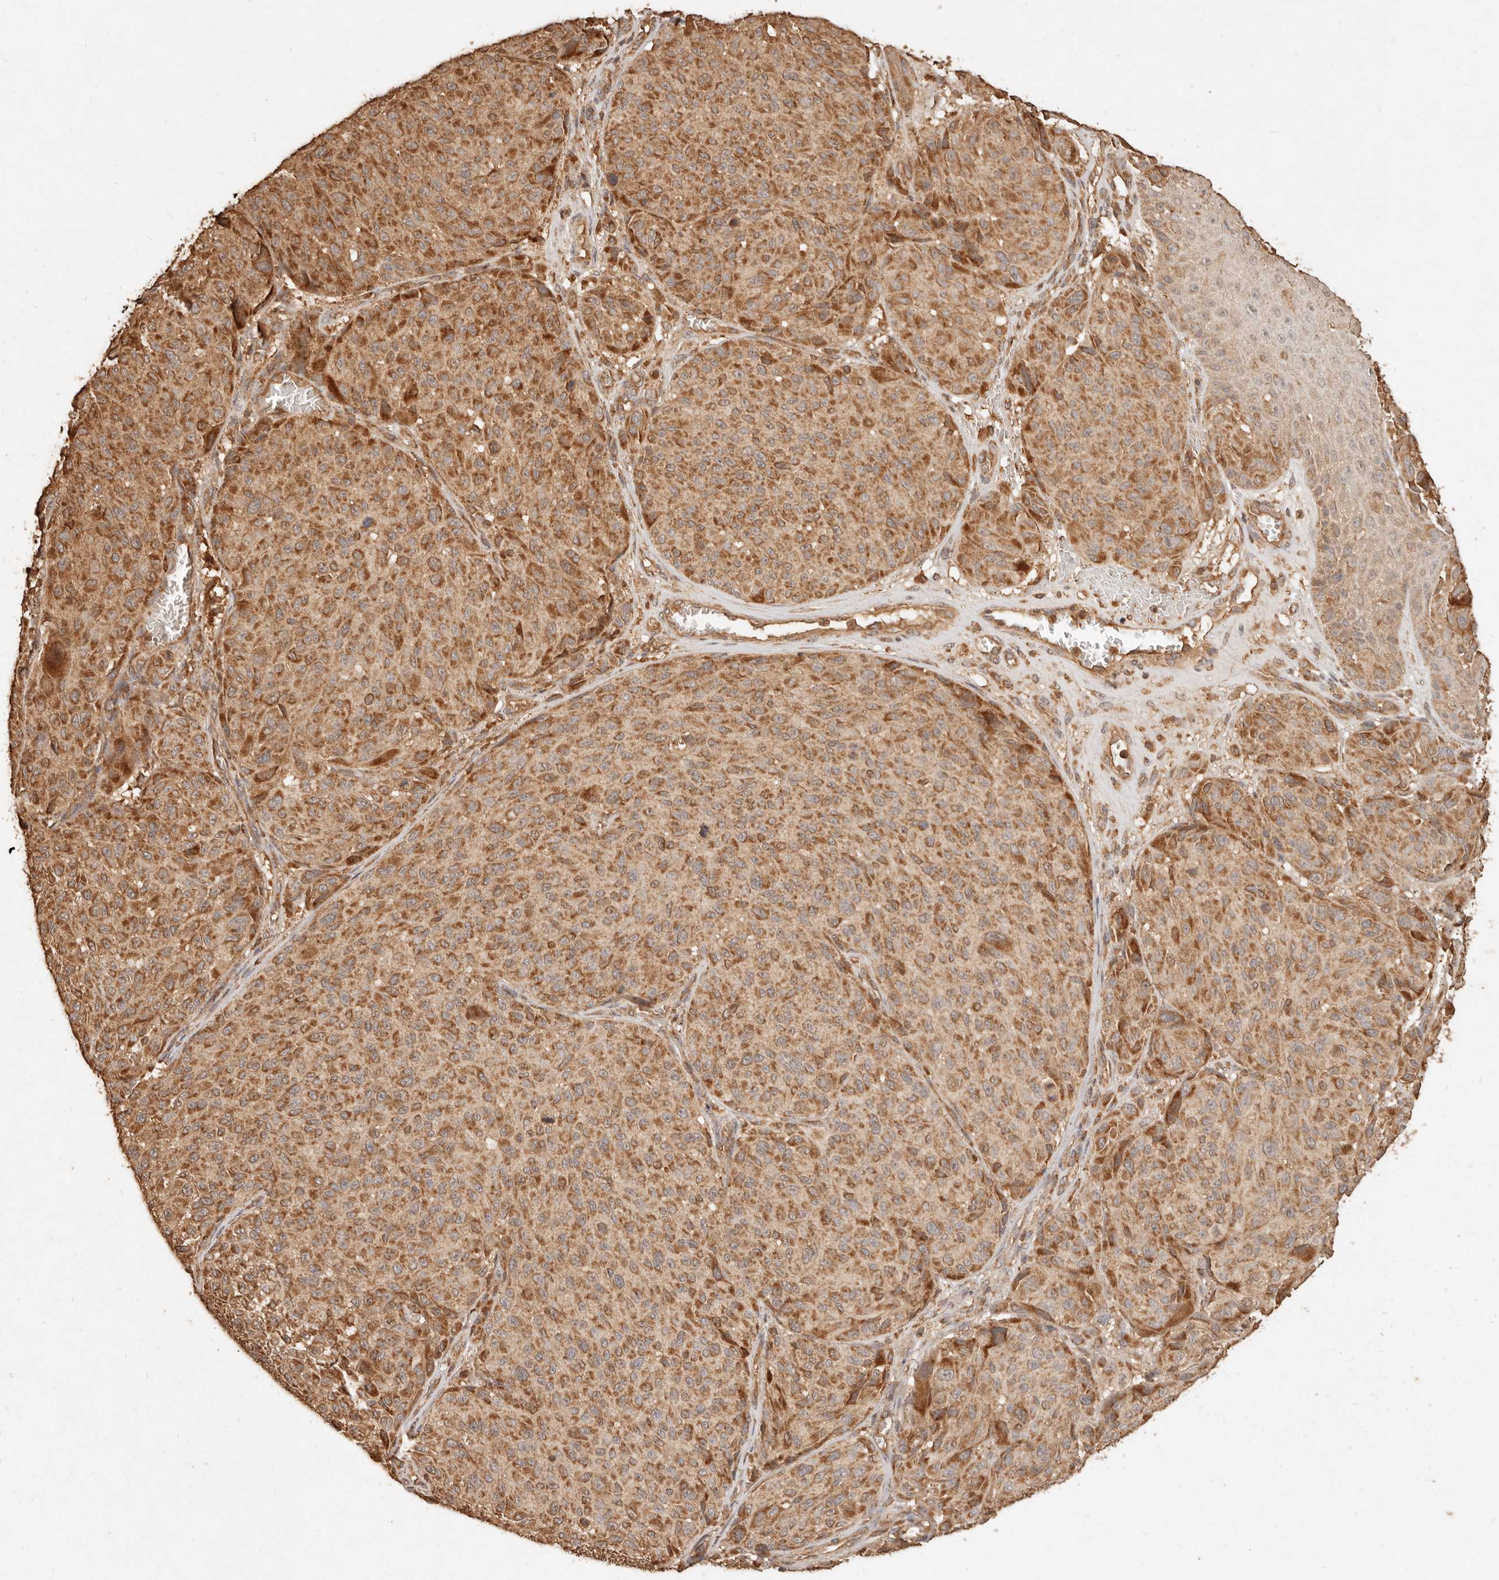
{"staining": {"intensity": "moderate", "quantity": ">75%", "location": "cytoplasmic/membranous"}, "tissue": "melanoma", "cell_type": "Tumor cells", "image_type": "cancer", "snomed": [{"axis": "morphology", "description": "Malignant melanoma, NOS"}, {"axis": "topography", "description": "Skin"}], "caption": "About >75% of tumor cells in human melanoma display moderate cytoplasmic/membranous protein staining as visualized by brown immunohistochemical staining.", "gene": "FAM180B", "patient": {"sex": "male", "age": 83}}